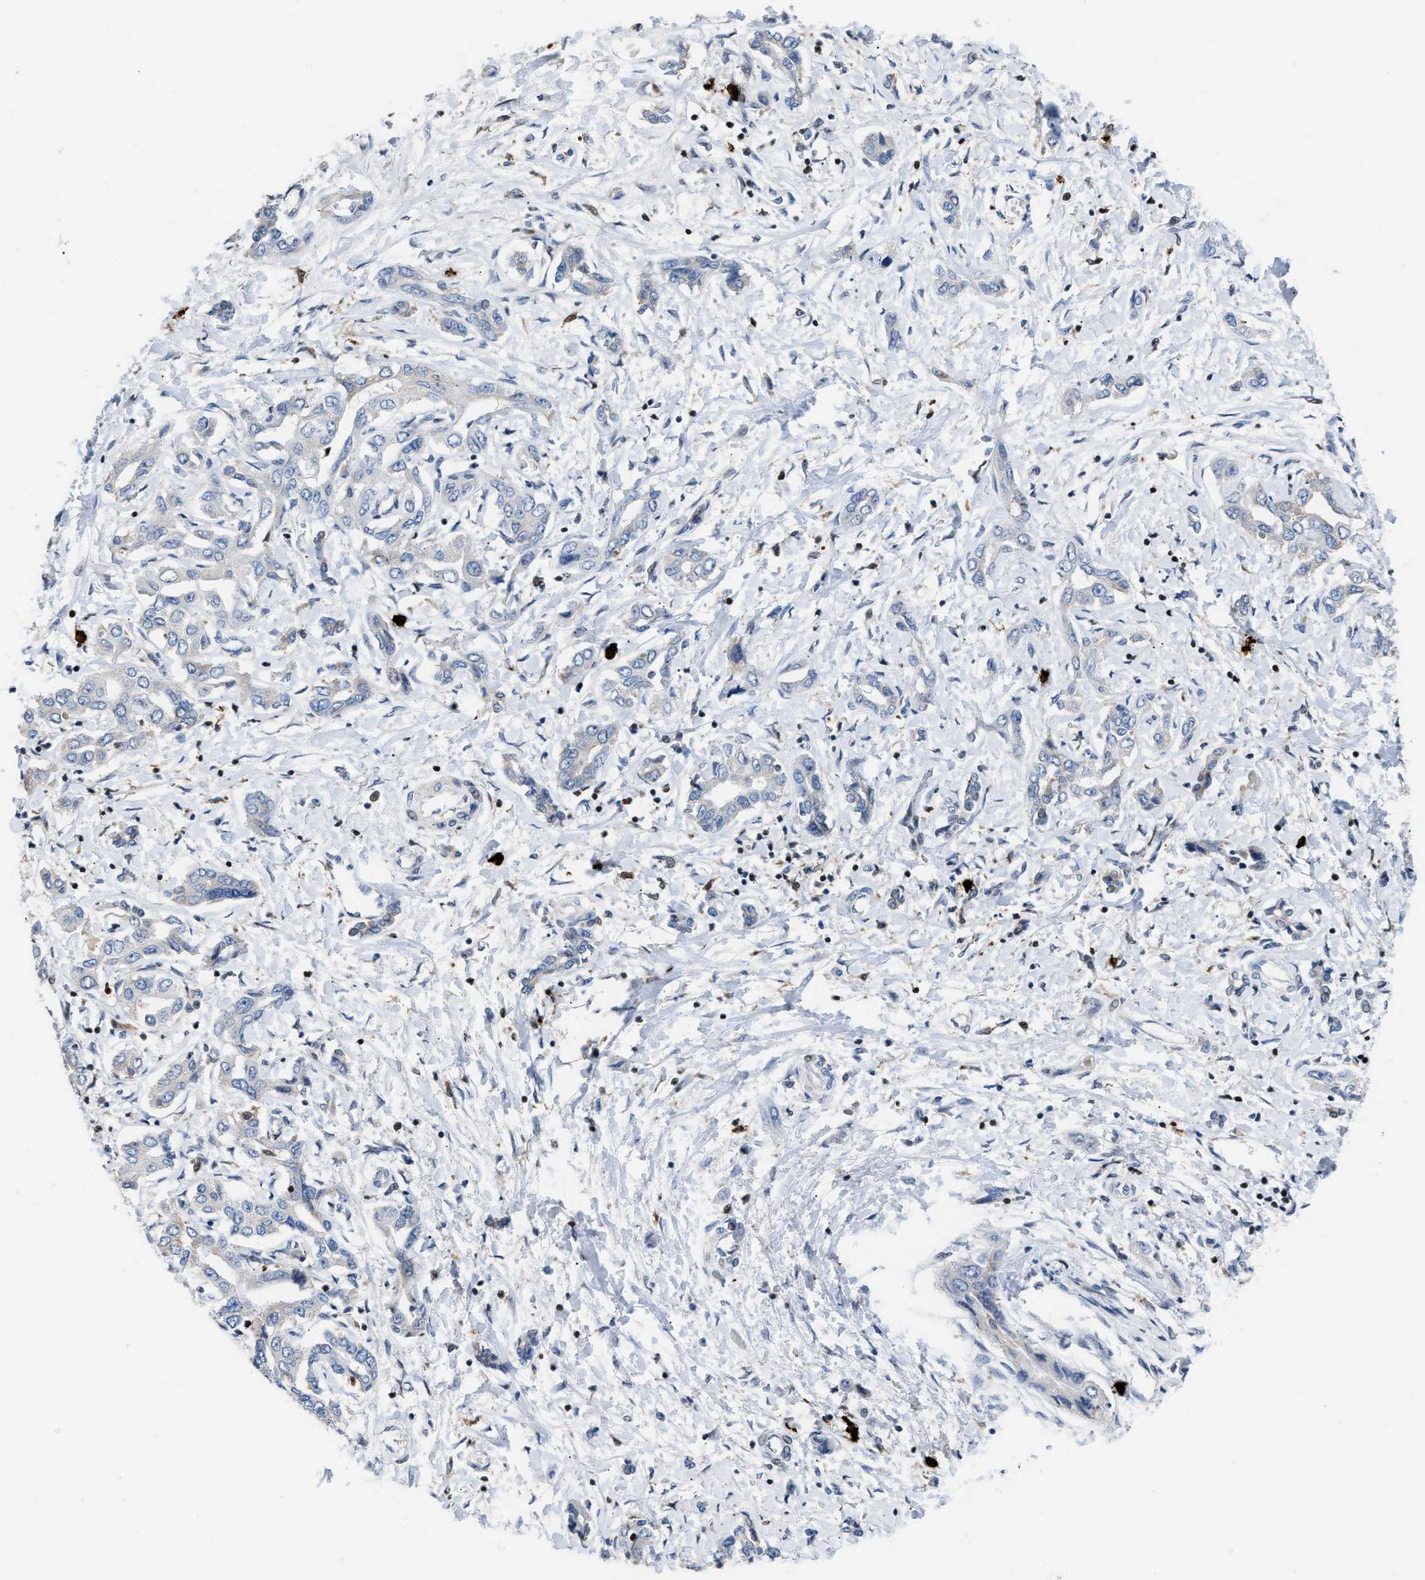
{"staining": {"intensity": "negative", "quantity": "none", "location": "none"}, "tissue": "liver cancer", "cell_type": "Tumor cells", "image_type": "cancer", "snomed": [{"axis": "morphology", "description": "Cholangiocarcinoma"}, {"axis": "topography", "description": "Liver"}], "caption": "Immunohistochemistry (IHC) micrograph of human cholangiocarcinoma (liver) stained for a protein (brown), which reveals no positivity in tumor cells. (Stains: DAB (3,3'-diaminobenzidine) immunohistochemistry with hematoxylin counter stain, Microscopy: brightfield microscopy at high magnification).", "gene": "ATP9A", "patient": {"sex": "male", "age": 59}}